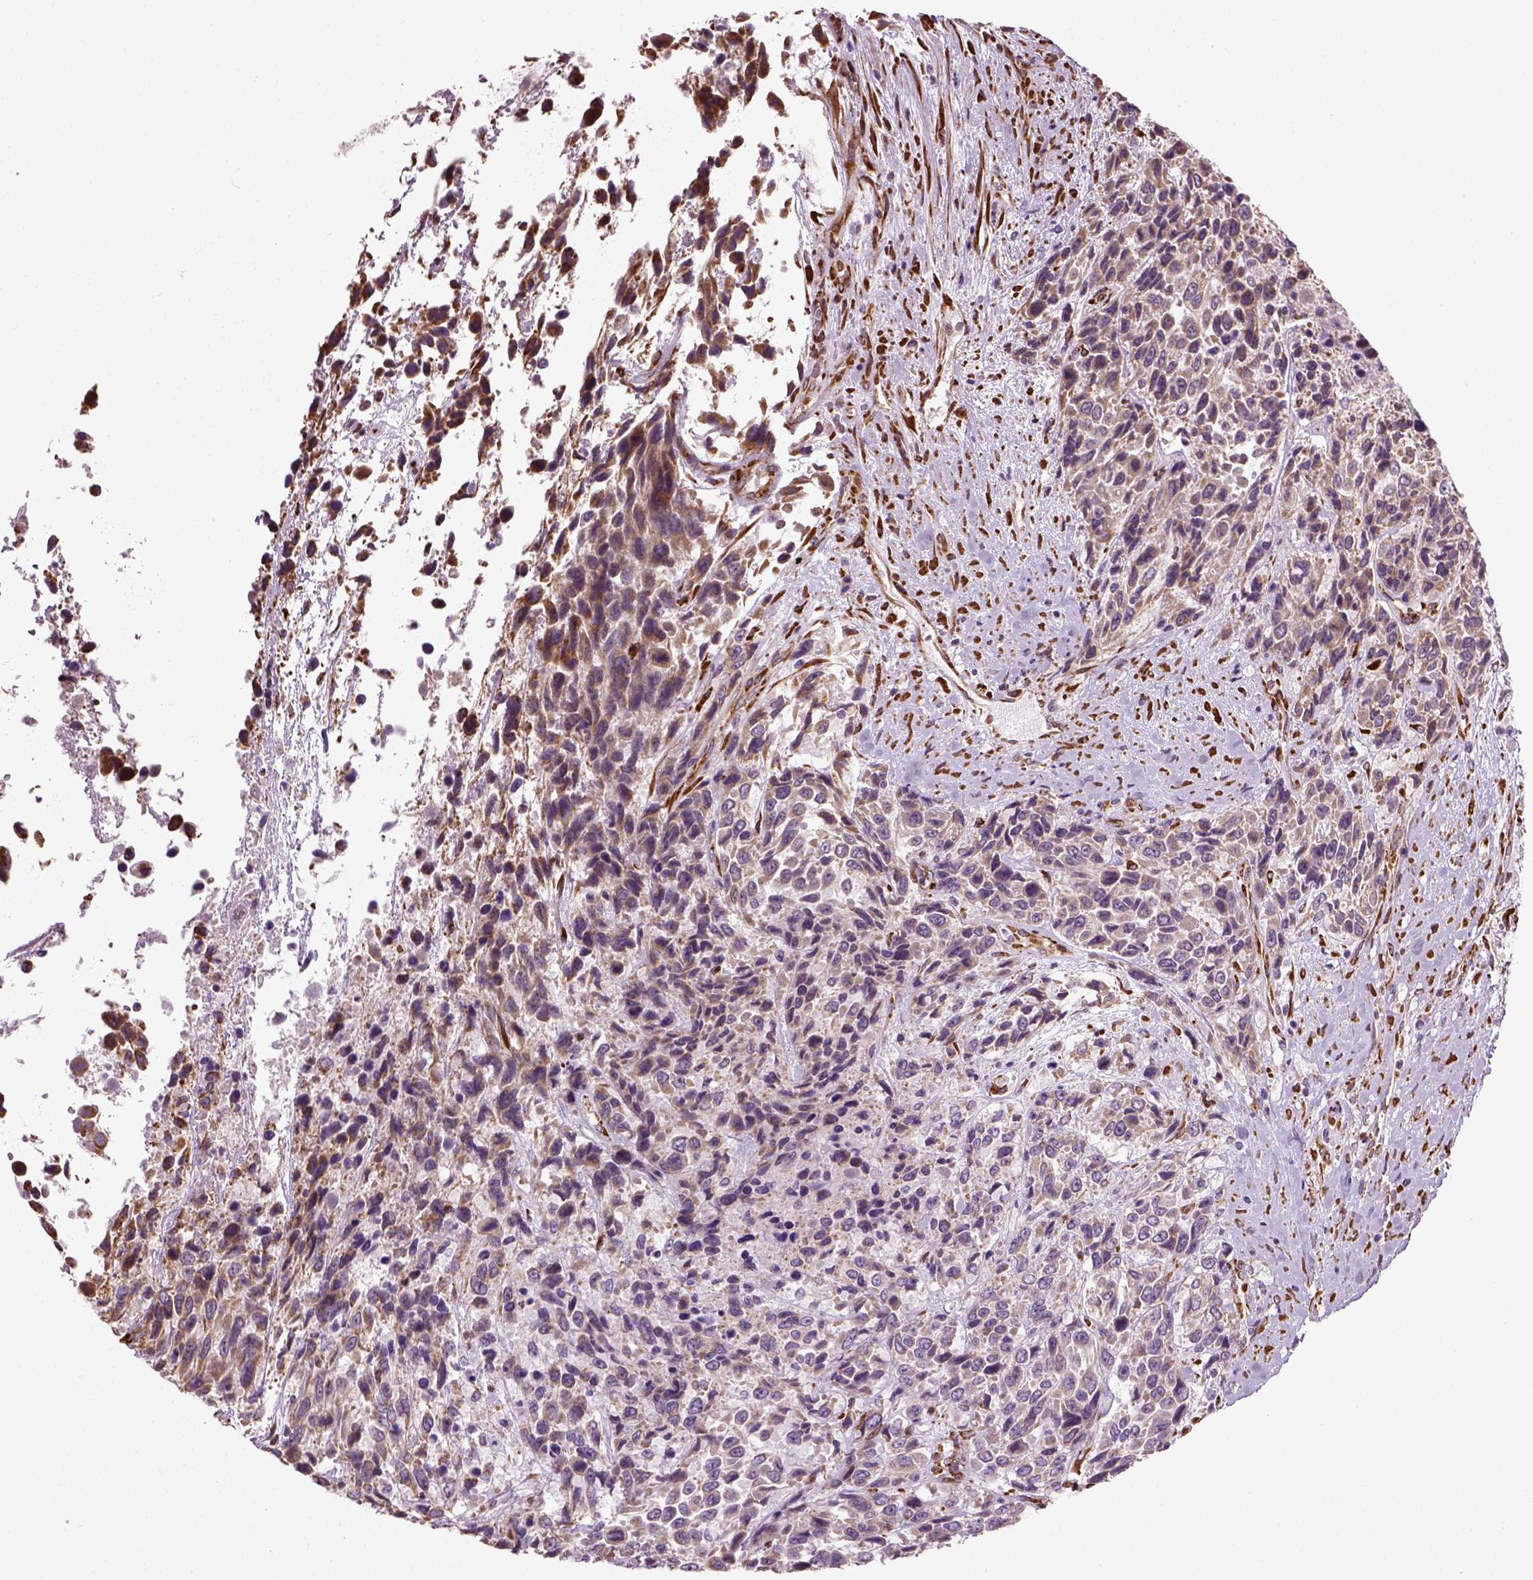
{"staining": {"intensity": "weak", "quantity": ">75%", "location": "cytoplasmic/membranous"}, "tissue": "urothelial cancer", "cell_type": "Tumor cells", "image_type": "cancer", "snomed": [{"axis": "morphology", "description": "Urothelial carcinoma, High grade"}, {"axis": "topography", "description": "Urinary bladder"}], "caption": "IHC micrograph of neoplastic tissue: human urothelial cancer stained using immunohistochemistry displays low levels of weak protein expression localized specifically in the cytoplasmic/membranous of tumor cells, appearing as a cytoplasmic/membranous brown color.", "gene": "XK", "patient": {"sex": "female", "age": 70}}